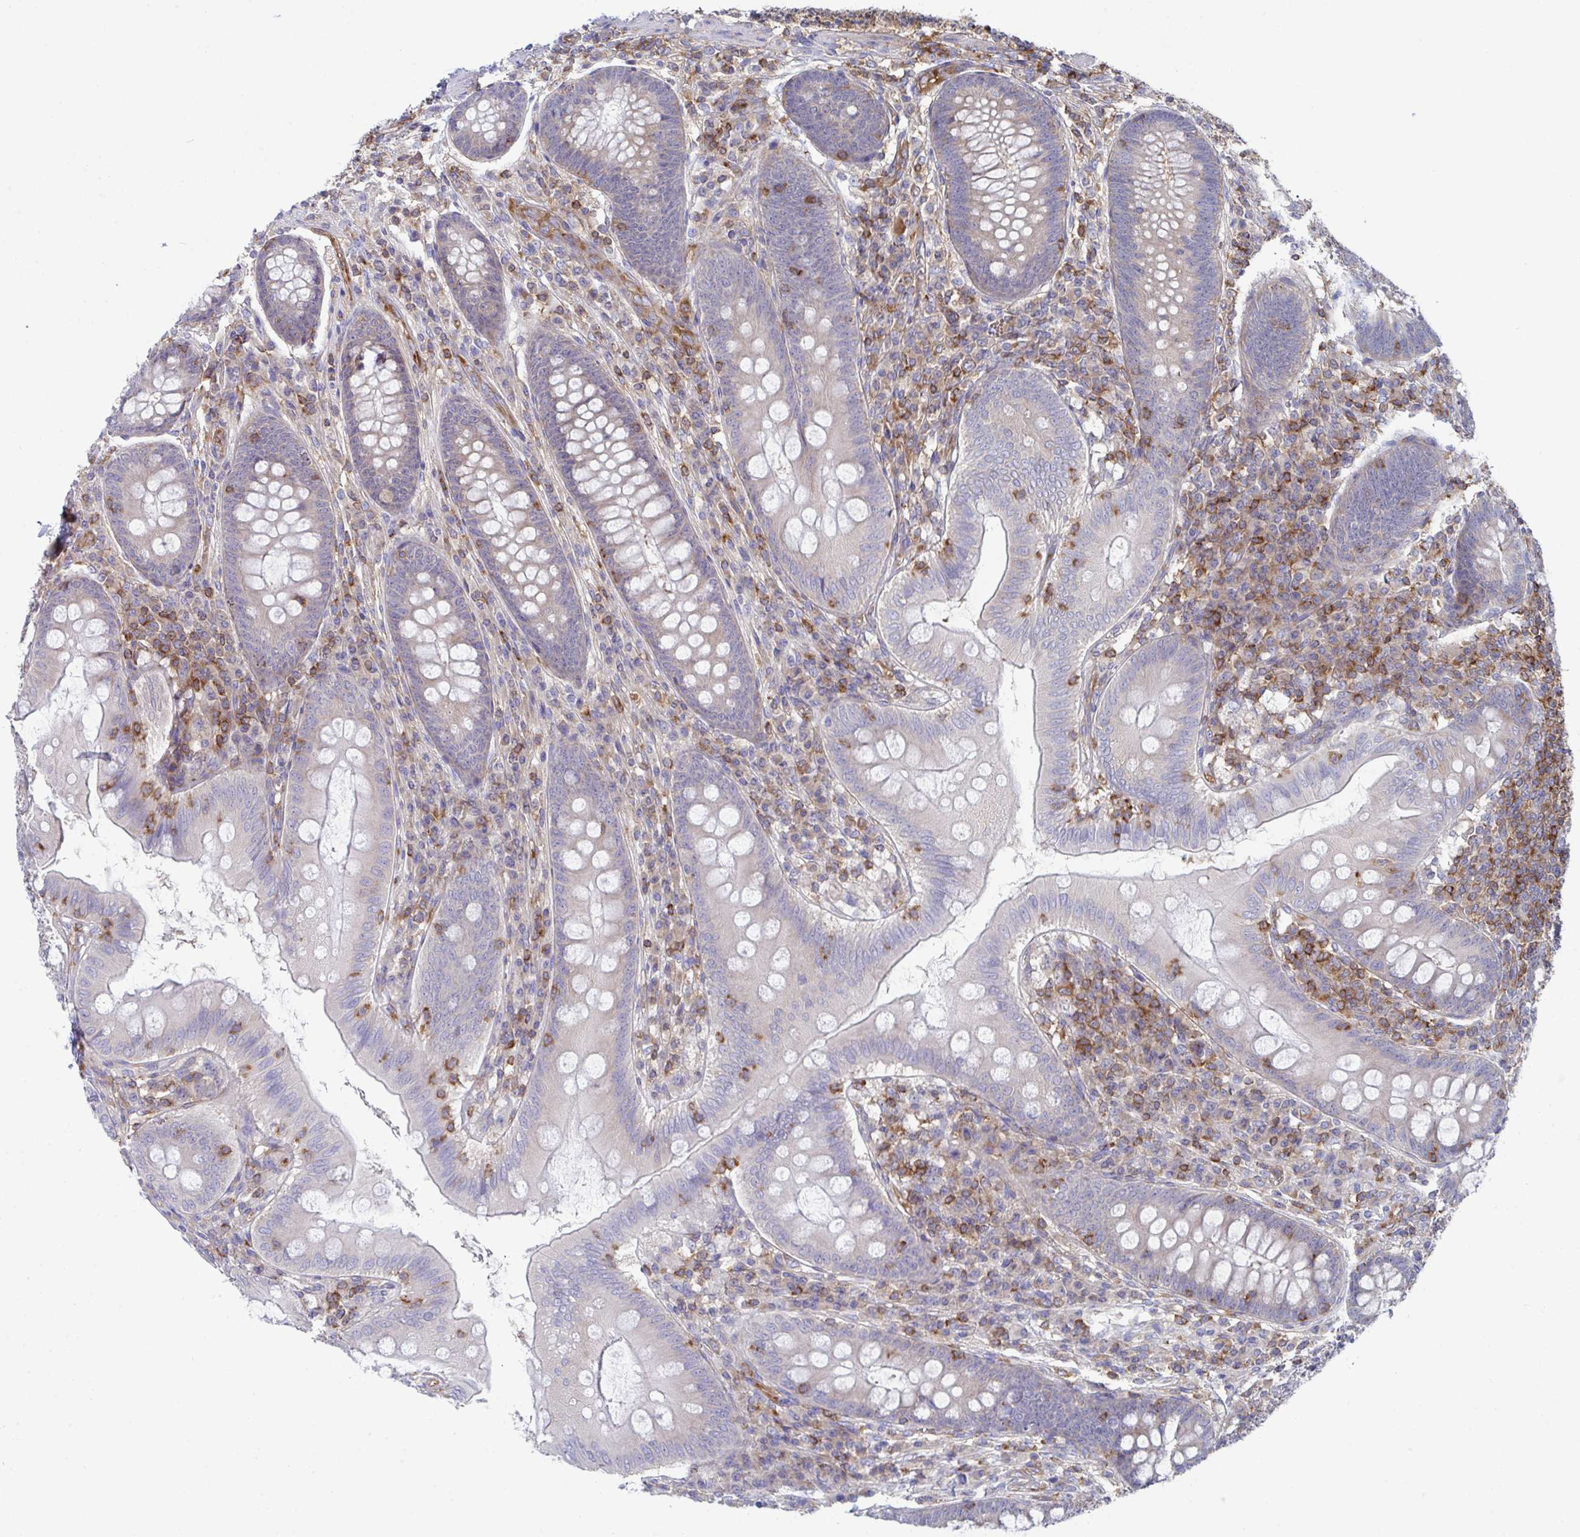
{"staining": {"intensity": "negative", "quantity": "none", "location": "none"}, "tissue": "appendix", "cell_type": "Glandular cells", "image_type": "normal", "snomed": [{"axis": "morphology", "description": "Normal tissue, NOS"}, {"axis": "topography", "description": "Appendix"}], "caption": "IHC of benign appendix demonstrates no positivity in glandular cells.", "gene": "WNK1", "patient": {"sex": "male", "age": 71}}